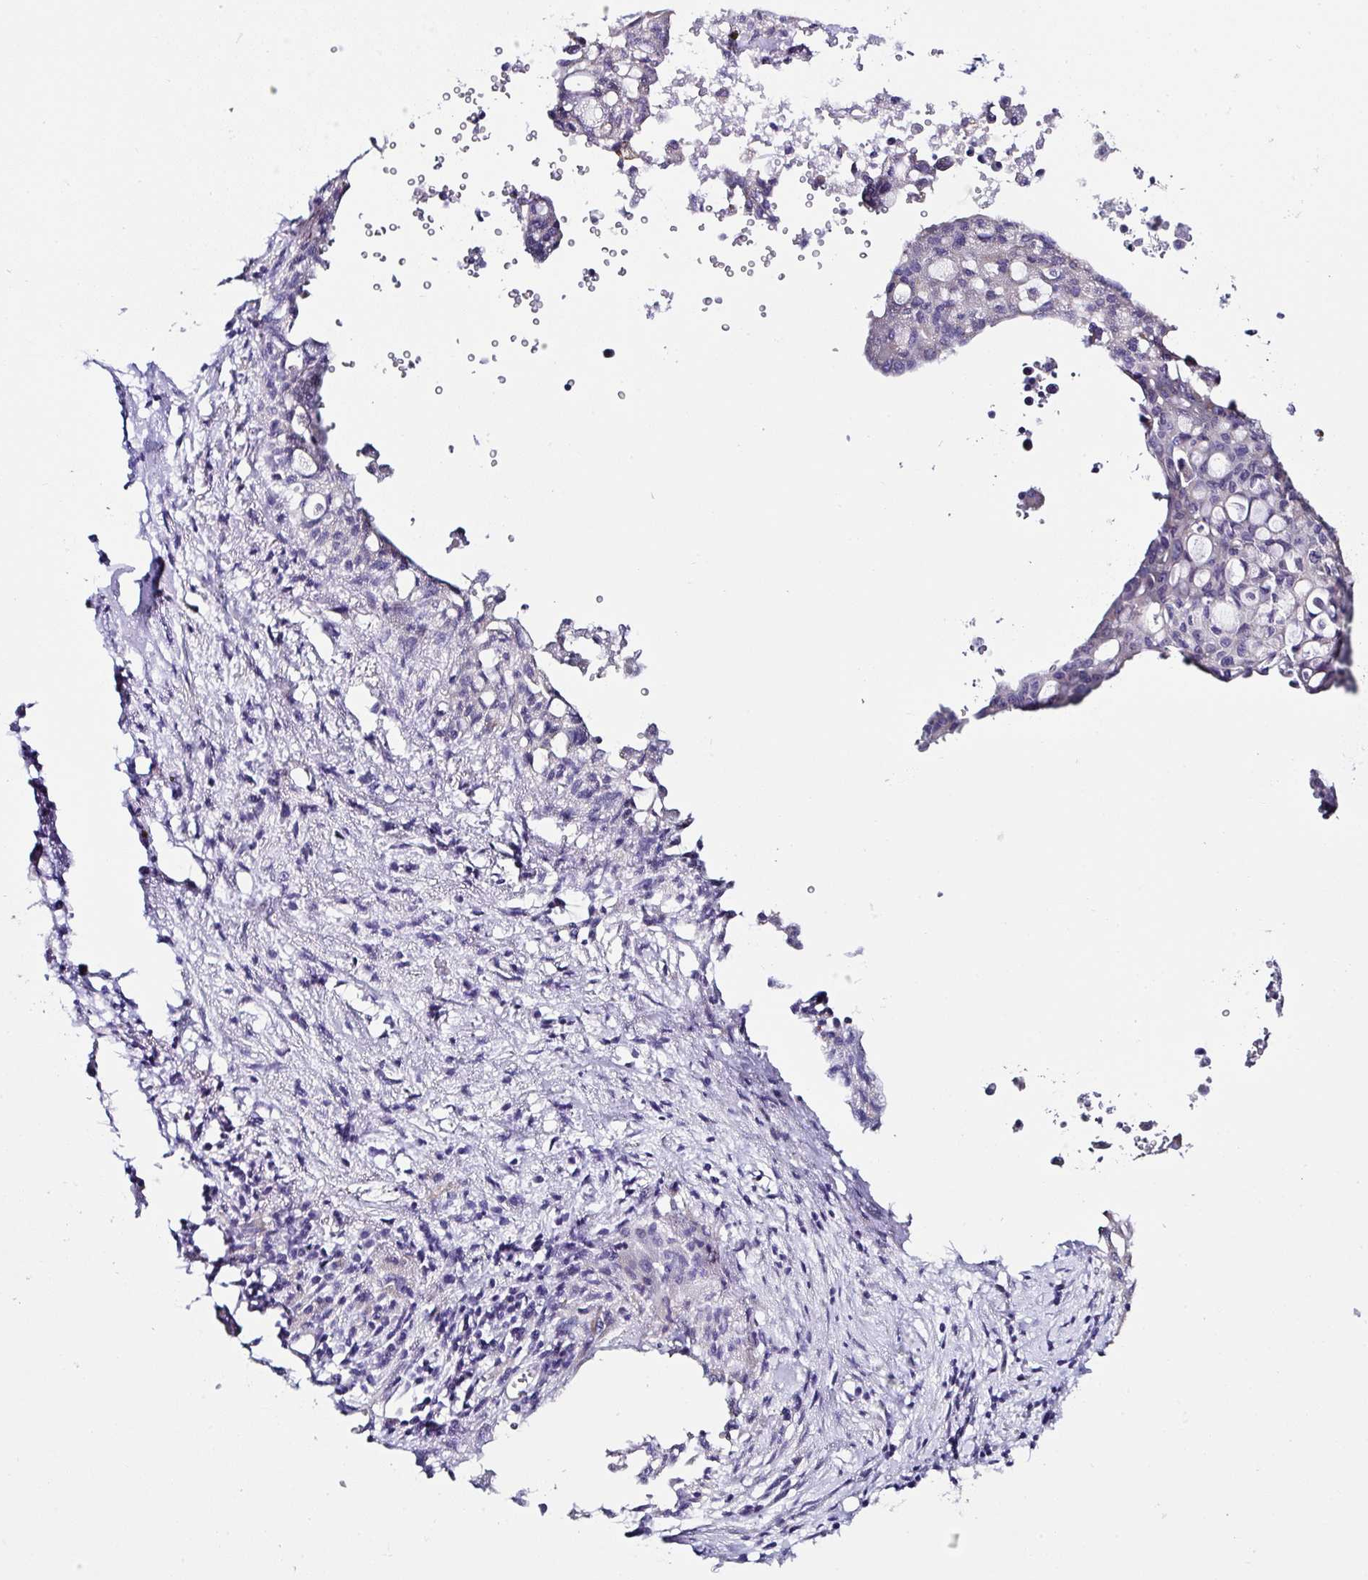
{"staining": {"intensity": "negative", "quantity": "none", "location": "none"}, "tissue": "lung cancer", "cell_type": "Tumor cells", "image_type": "cancer", "snomed": [{"axis": "morphology", "description": "Adenocarcinoma, NOS"}, {"axis": "topography", "description": "Lung"}], "caption": "DAB immunohistochemical staining of lung cancer (adenocarcinoma) demonstrates no significant staining in tumor cells.", "gene": "TMPRSS11E", "patient": {"sex": "female", "age": 44}}